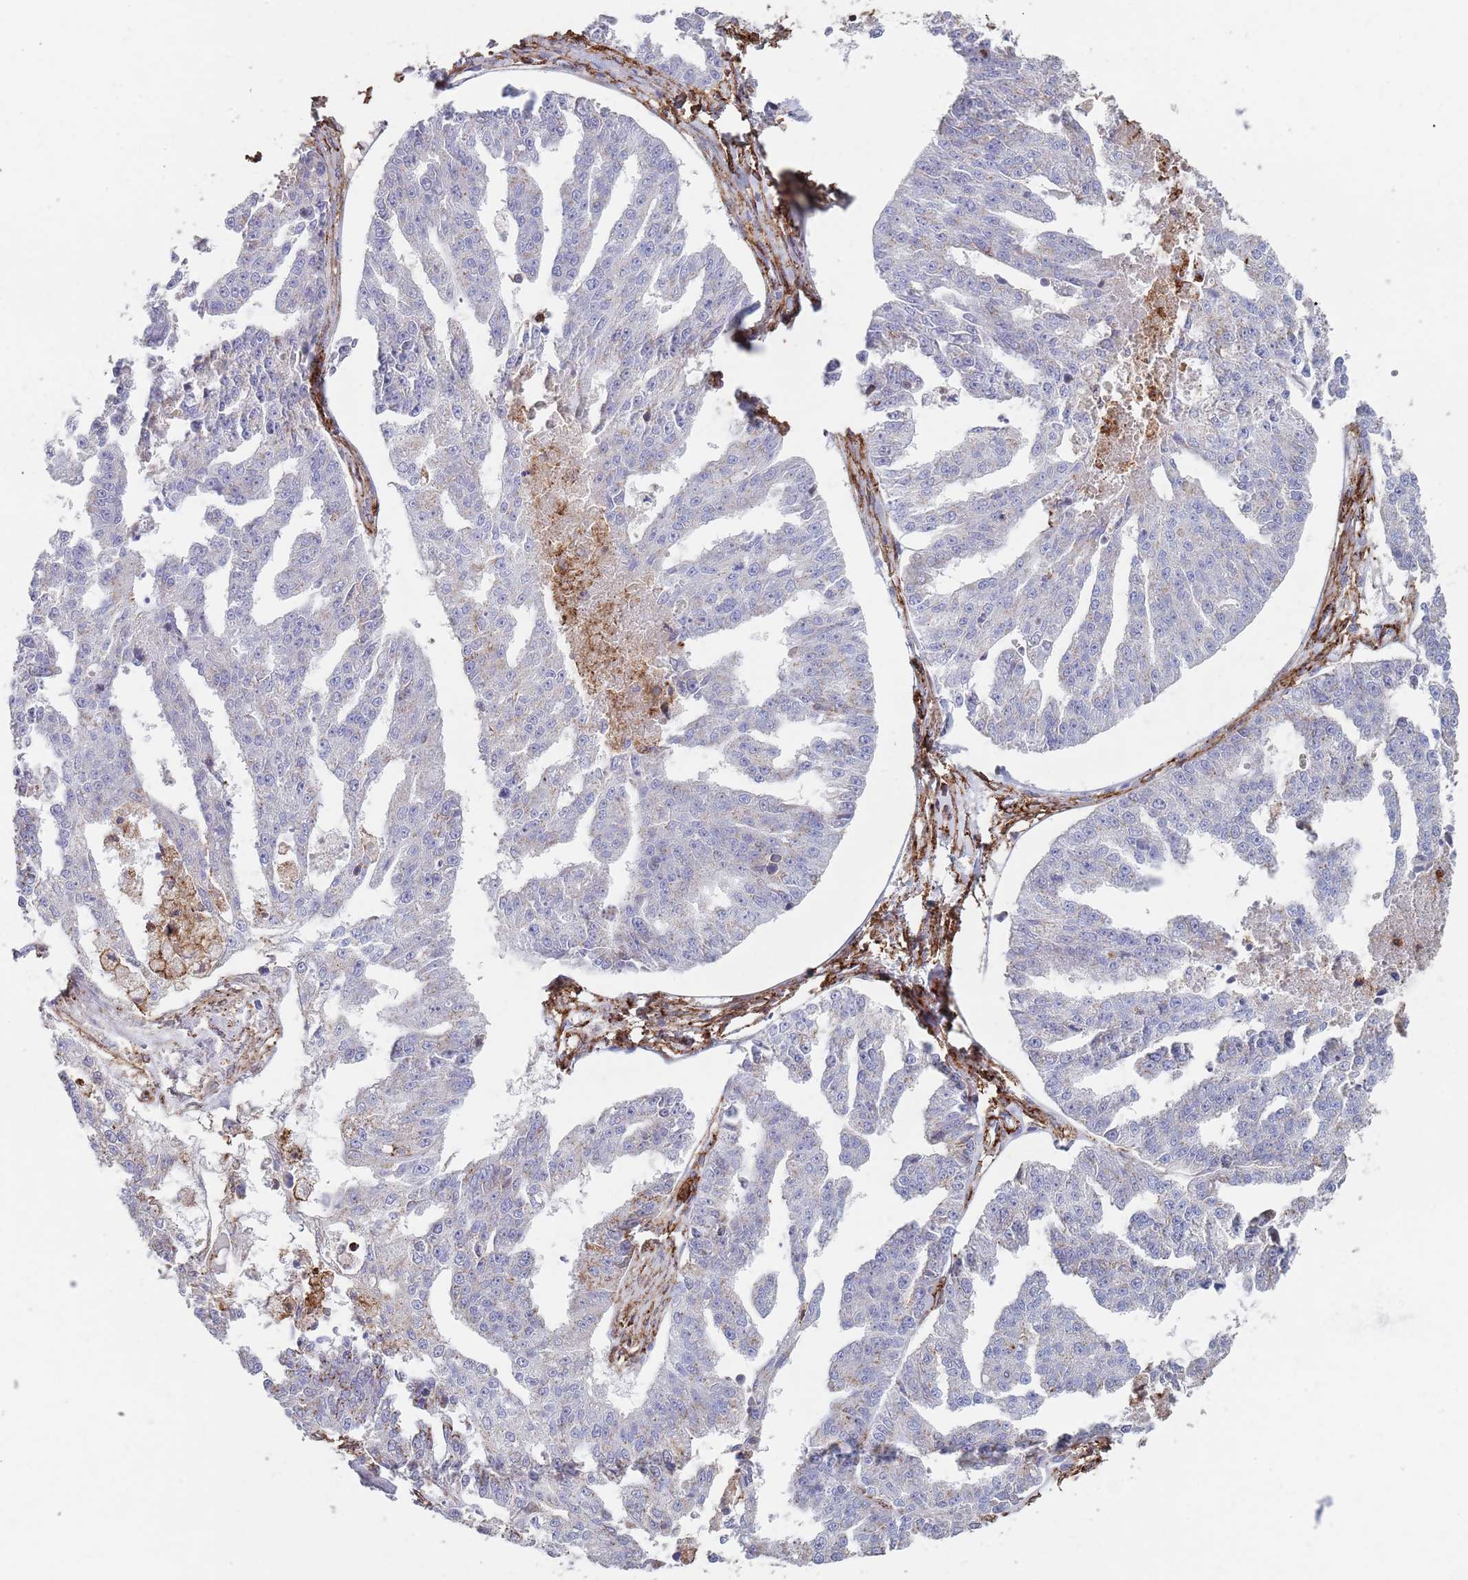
{"staining": {"intensity": "negative", "quantity": "none", "location": "none"}, "tissue": "ovarian cancer", "cell_type": "Tumor cells", "image_type": "cancer", "snomed": [{"axis": "morphology", "description": "Cystadenocarcinoma, serous, NOS"}, {"axis": "topography", "description": "Ovary"}], "caption": "This histopathology image is of ovarian cancer stained with immunohistochemistry (IHC) to label a protein in brown with the nuclei are counter-stained blue. There is no positivity in tumor cells.", "gene": "RNF144A", "patient": {"sex": "female", "age": 58}}